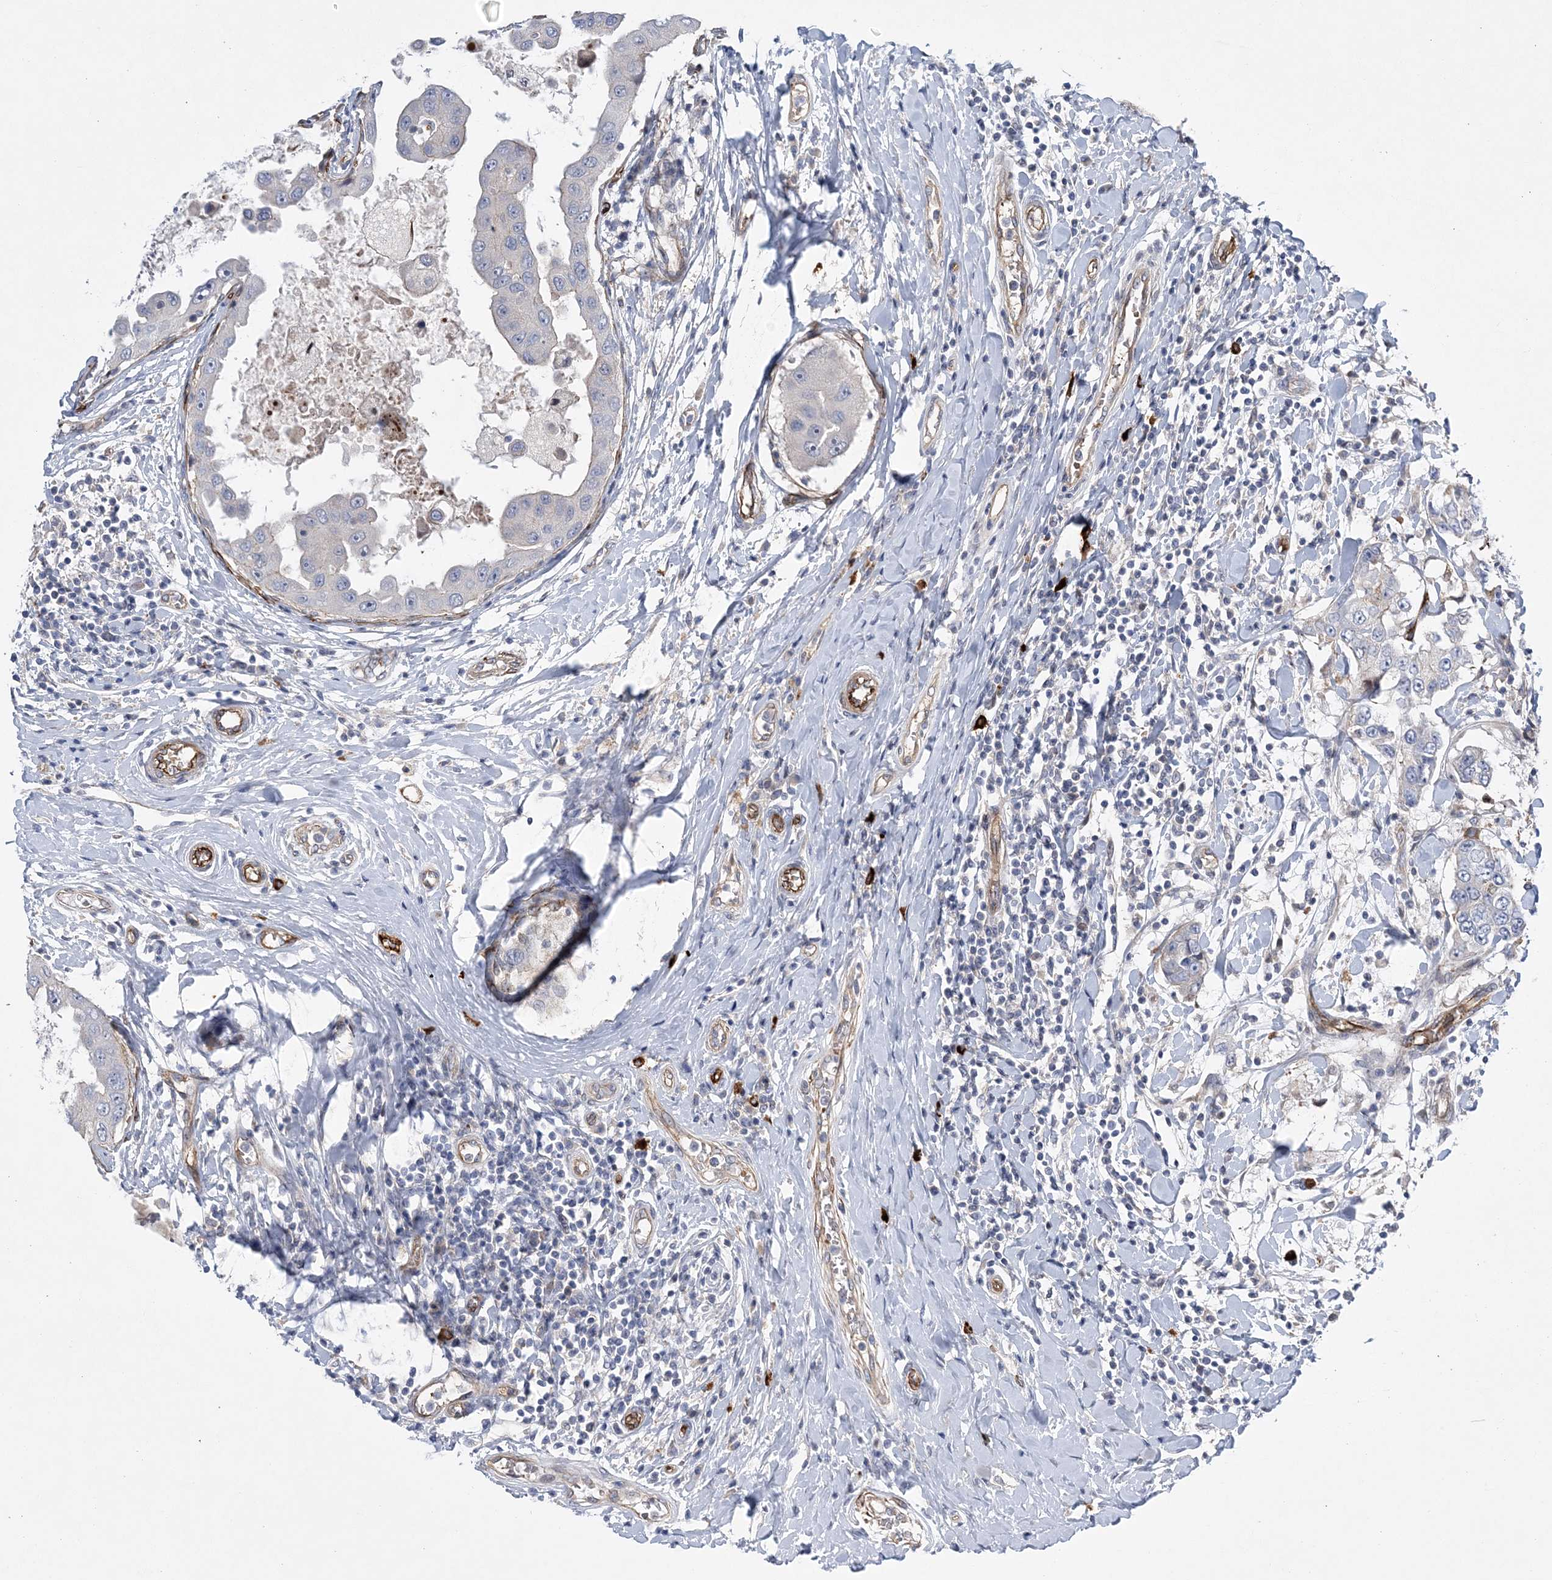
{"staining": {"intensity": "negative", "quantity": "none", "location": "none"}, "tissue": "breast cancer", "cell_type": "Tumor cells", "image_type": "cancer", "snomed": [{"axis": "morphology", "description": "Duct carcinoma"}, {"axis": "topography", "description": "Breast"}], "caption": "An immunohistochemistry histopathology image of breast cancer (invasive ductal carcinoma) is shown. There is no staining in tumor cells of breast cancer (invasive ductal carcinoma).", "gene": "CALN1", "patient": {"sex": "female", "age": 27}}